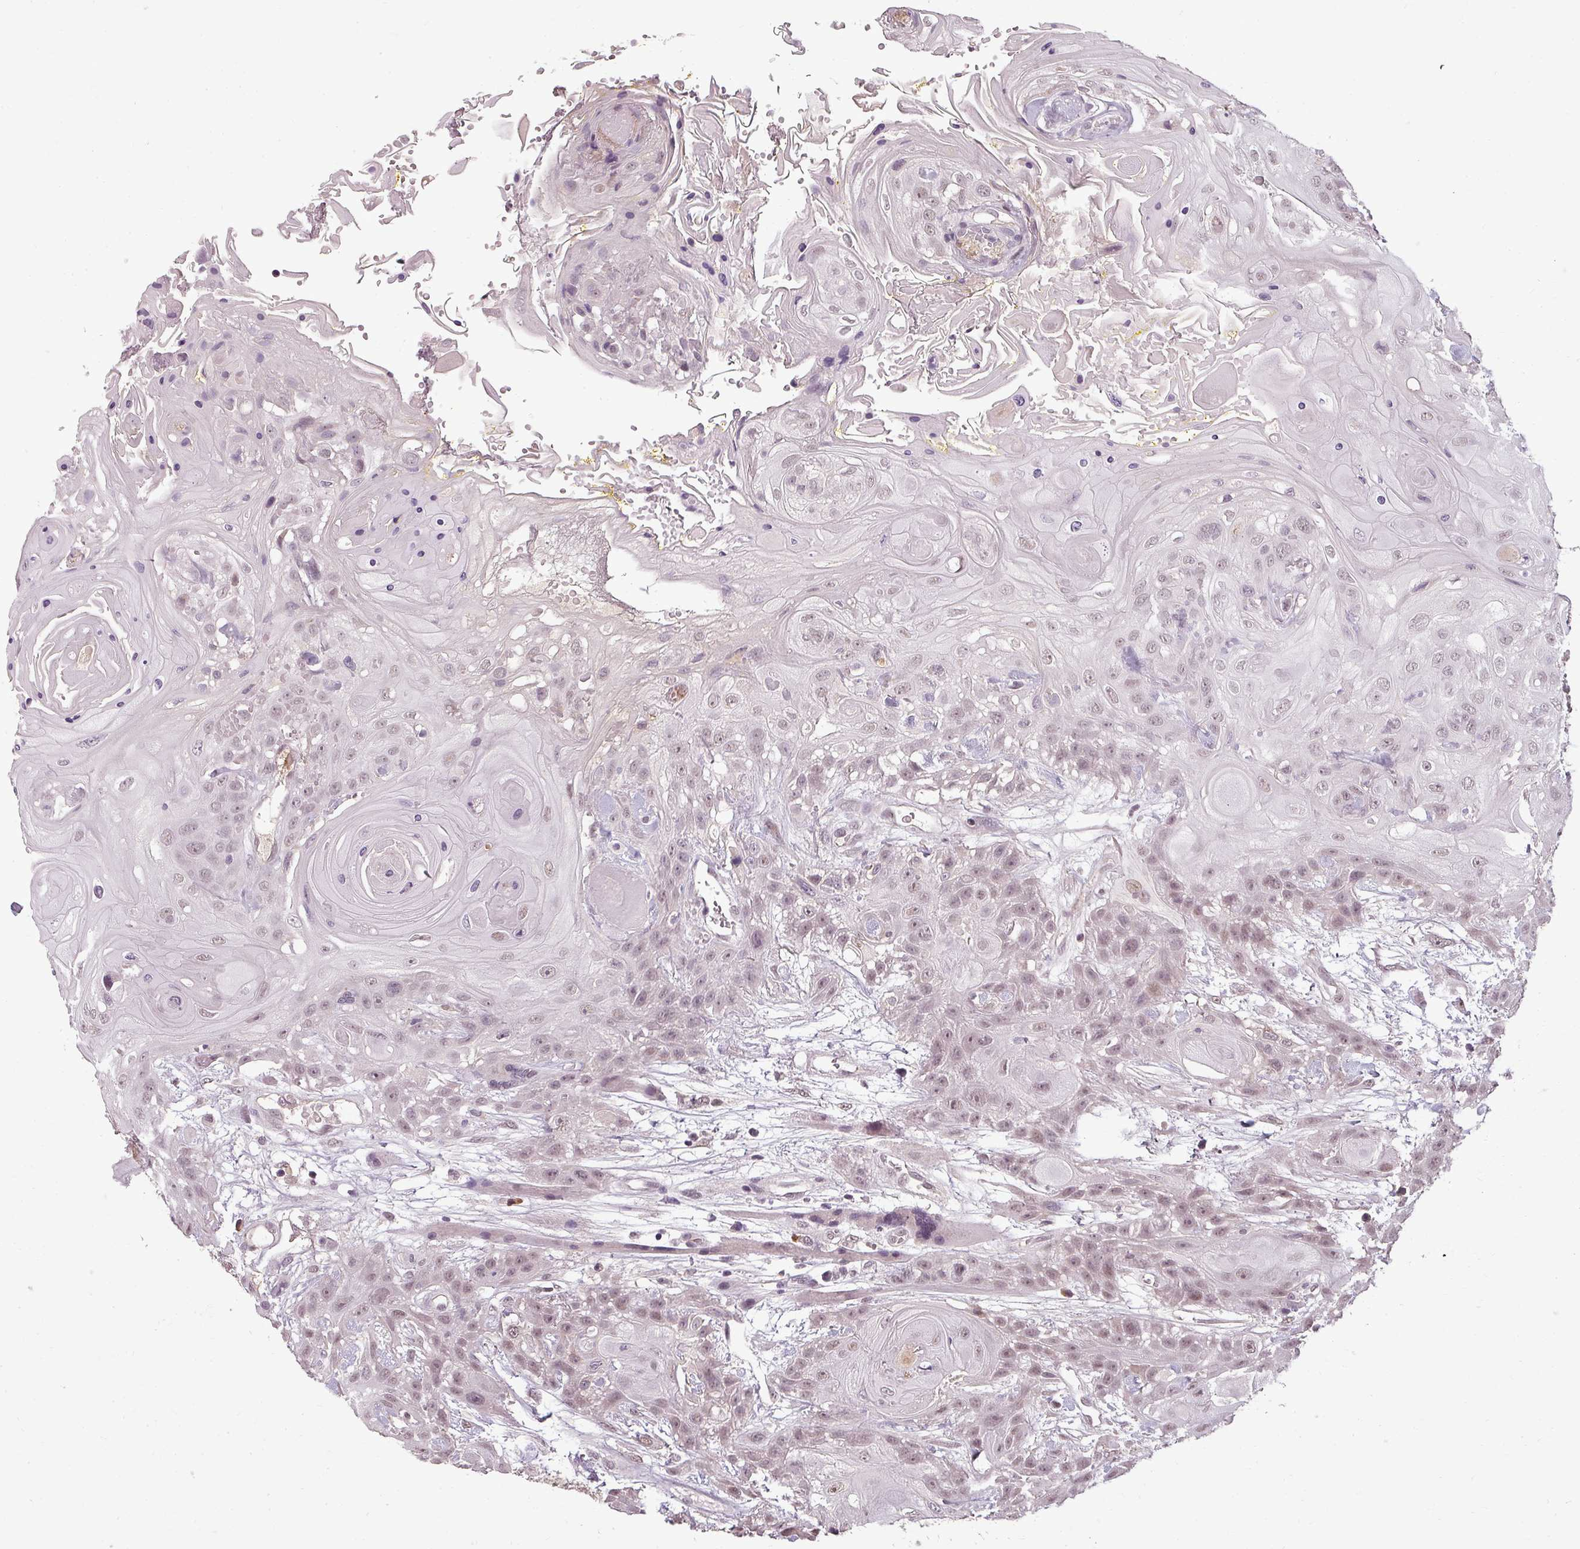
{"staining": {"intensity": "weak", "quantity": ">75%", "location": "nuclear"}, "tissue": "head and neck cancer", "cell_type": "Tumor cells", "image_type": "cancer", "snomed": [{"axis": "morphology", "description": "Squamous cell carcinoma, NOS"}, {"axis": "topography", "description": "Head-Neck"}], "caption": "Human squamous cell carcinoma (head and neck) stained with a protein marker shows weak staining in tumor cells.", "gene": "BCAS3", "patient": {"sex": "female", "age": 43}}